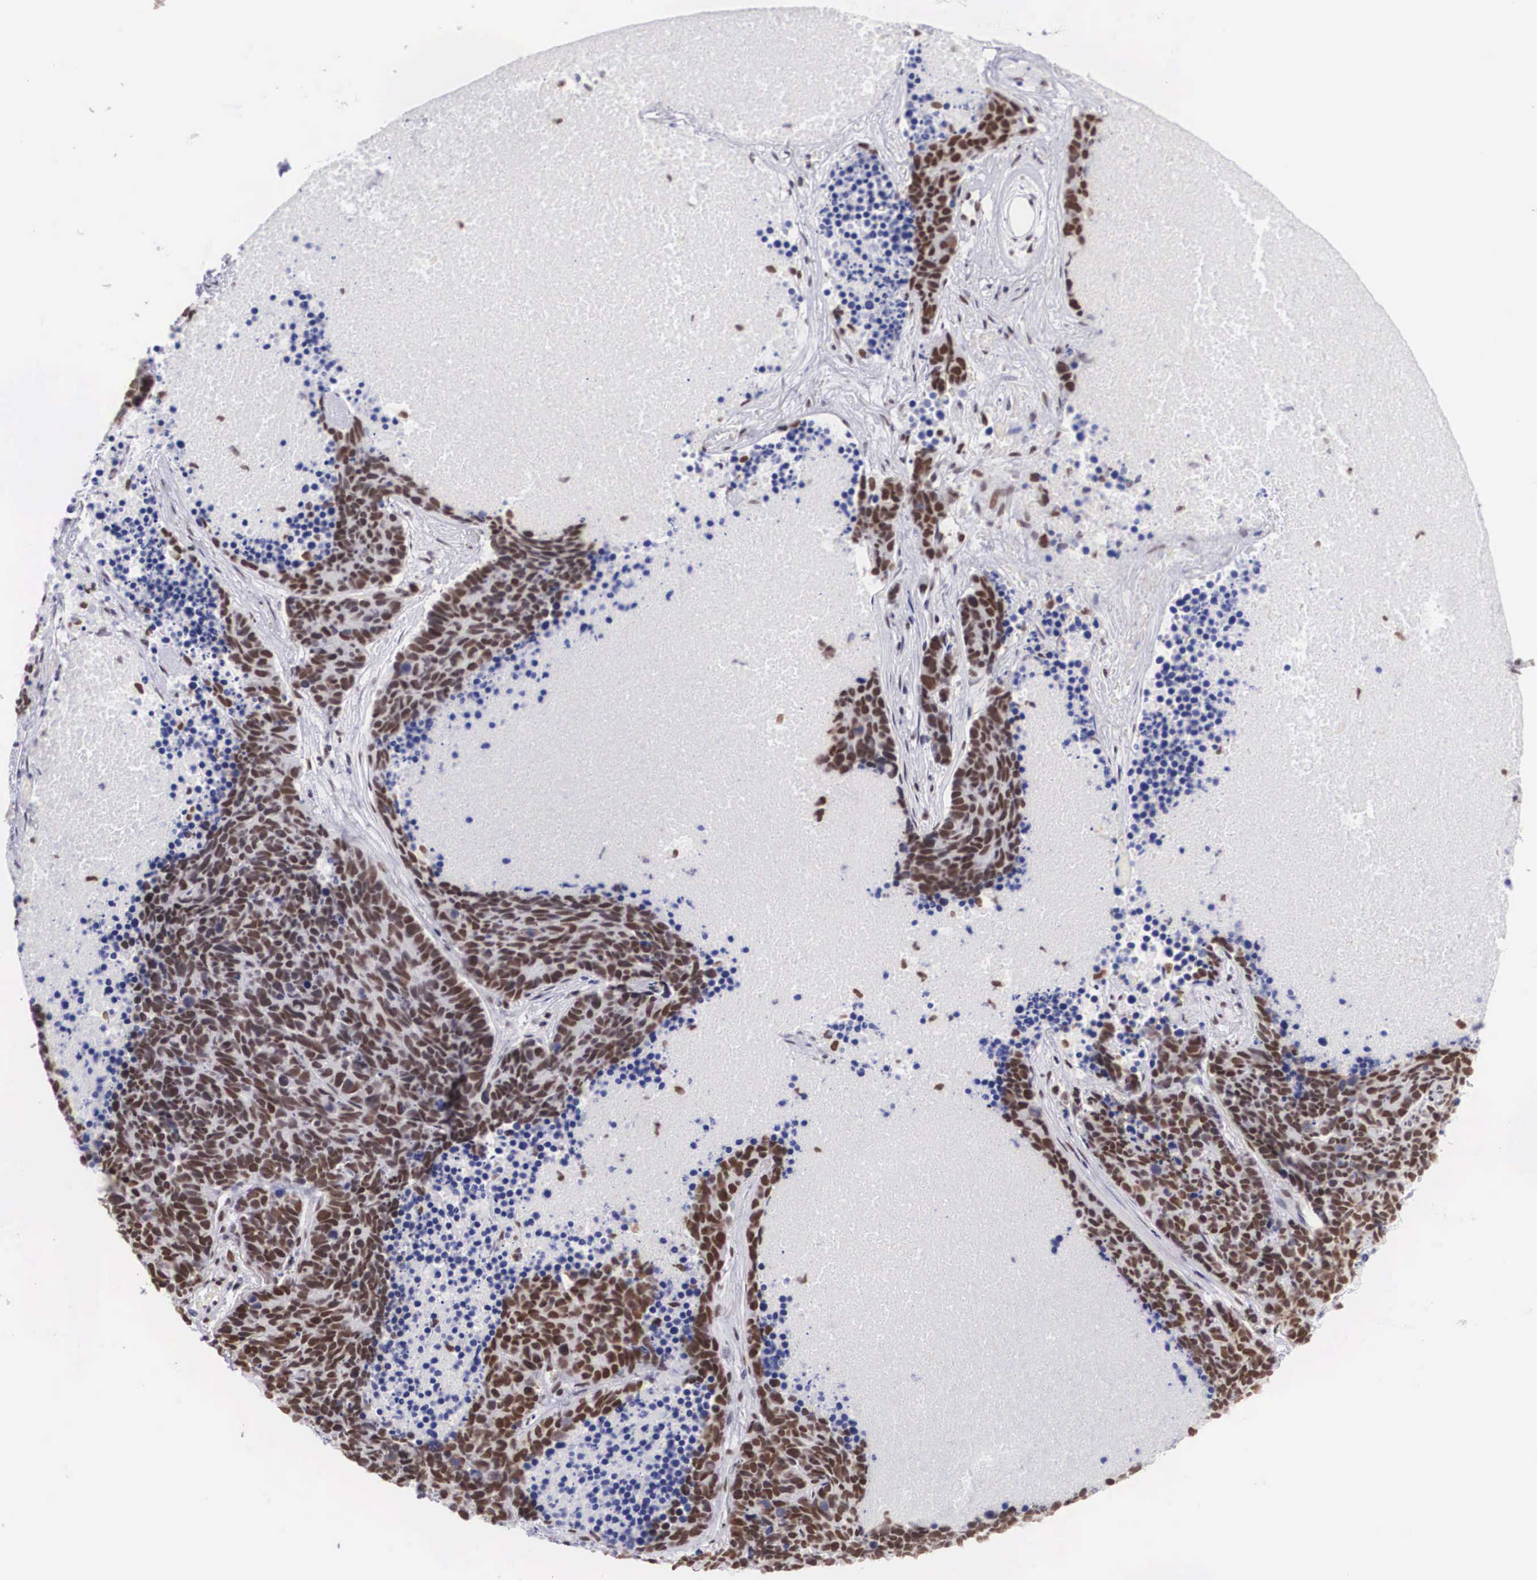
{"staining": {"intensity": "strong", "quantity": ">75%", "location": "nuclear"}, "tissue": "lung cancer", "cell_type": "Tumor cells", "image_type": "cancer", "snomed": [{"axis": "morphology", "description": "Neoplasm, malignant, NOS"}, {"axis": "topography", "description": "Lung"}], "caption": "Strong nuclear staining for a protein is seen in approximately >75% of tumor cells of lung cancer using IHC.", "gene": "CSTF2", "patient": {"sex": "female", "age": 75}}